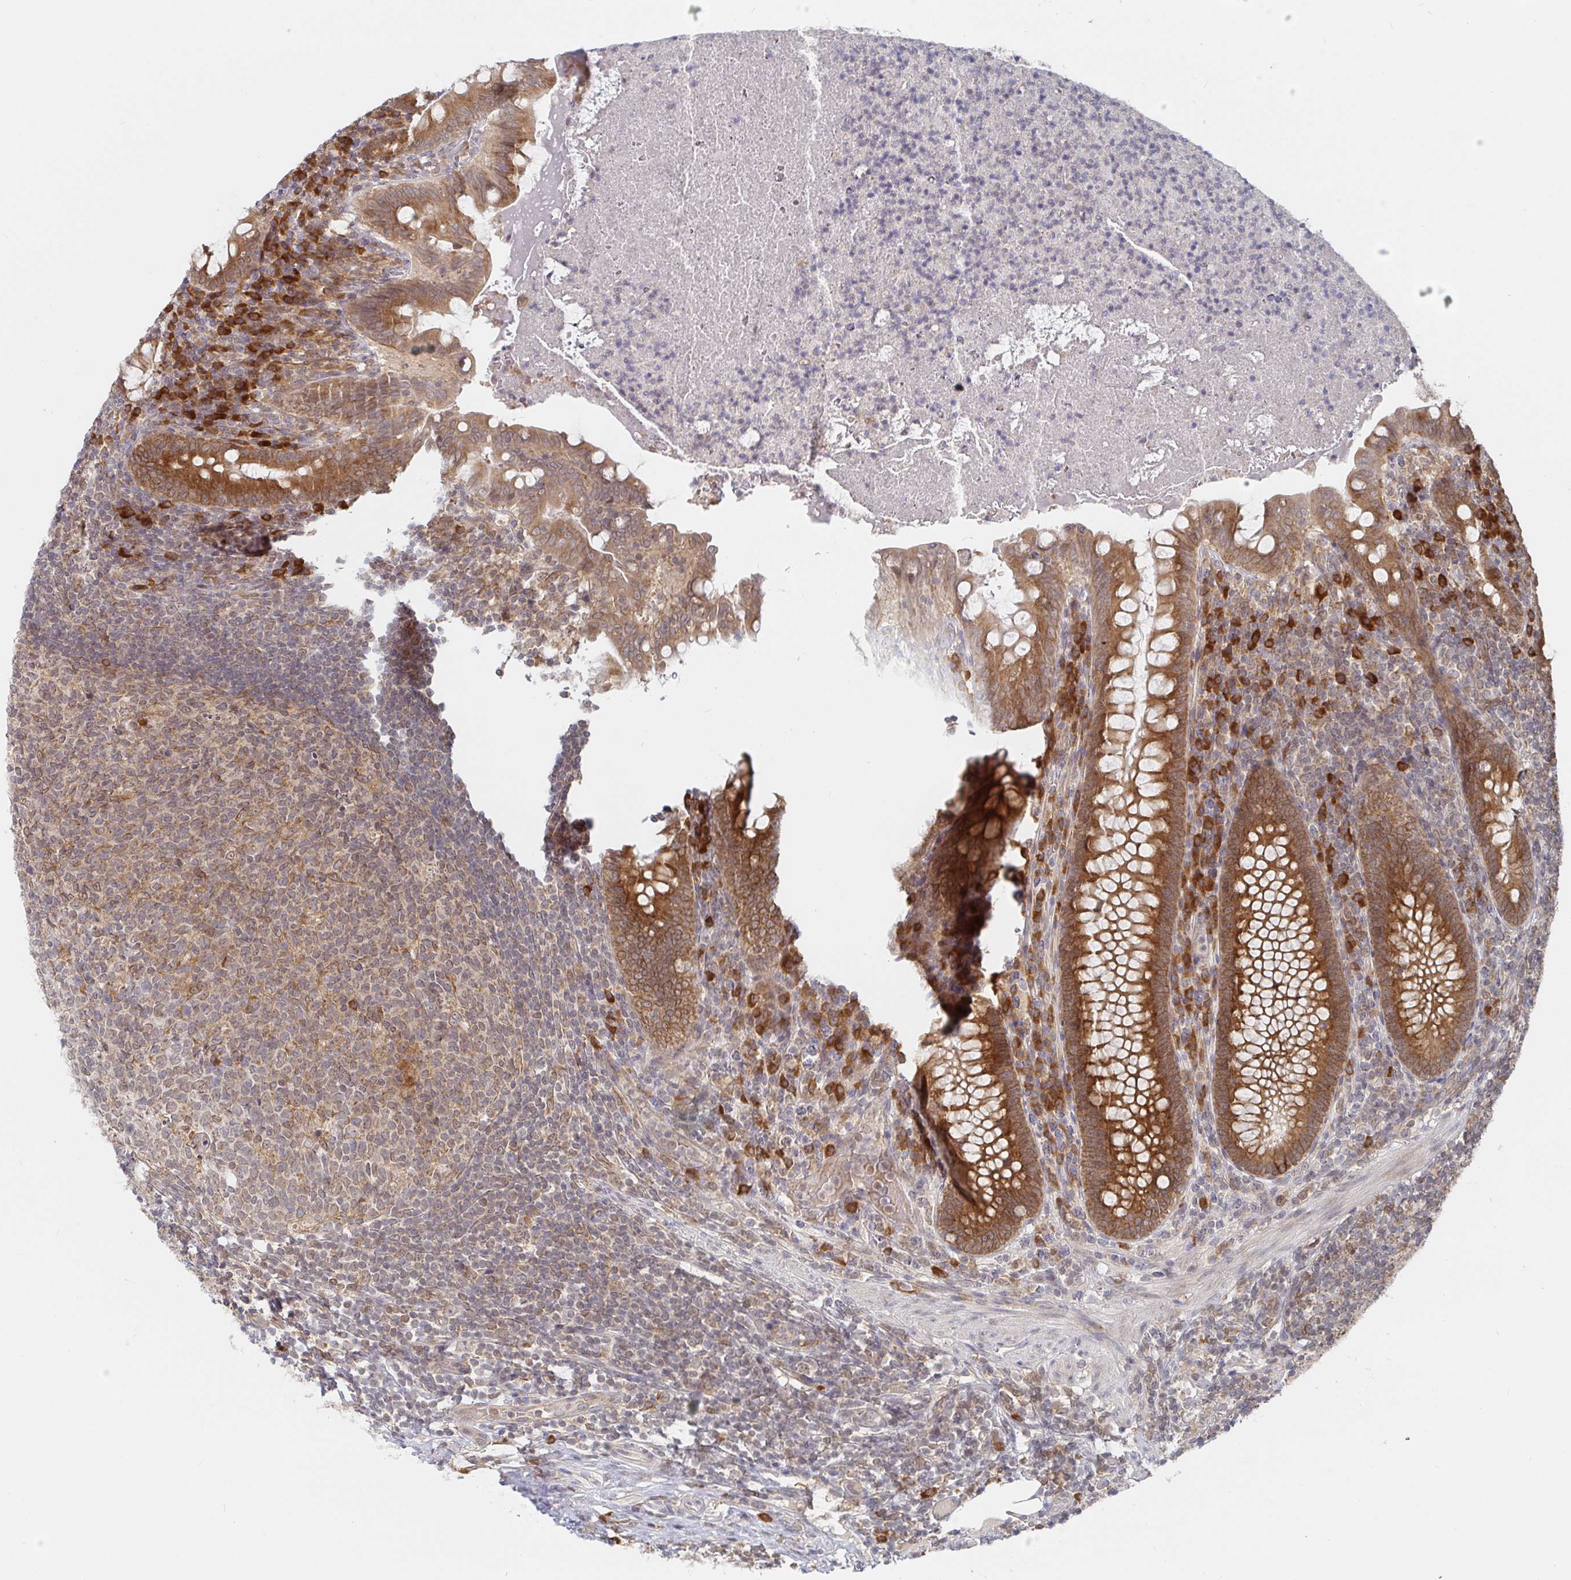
{"staining": {"intensity": "strong", "quantity": ">75%", "location": "cytoplasmic/membranous"}, "tissue": "appendix", "cell_type": "Glandular cells", "image_type": "normal", "snomed": [{"axis": "morphology", "description": "Normal tissue, NOS"}, {"axis": "topography", "description": "Appendix"}], "caption": "Protein staining exhibits strong cytoplasmic/membranous positivity in about >75% of glandular cells in unremarkable appendix.", "gene": "ALG1L2", "patient": {"sex": "male", "age": 47}}